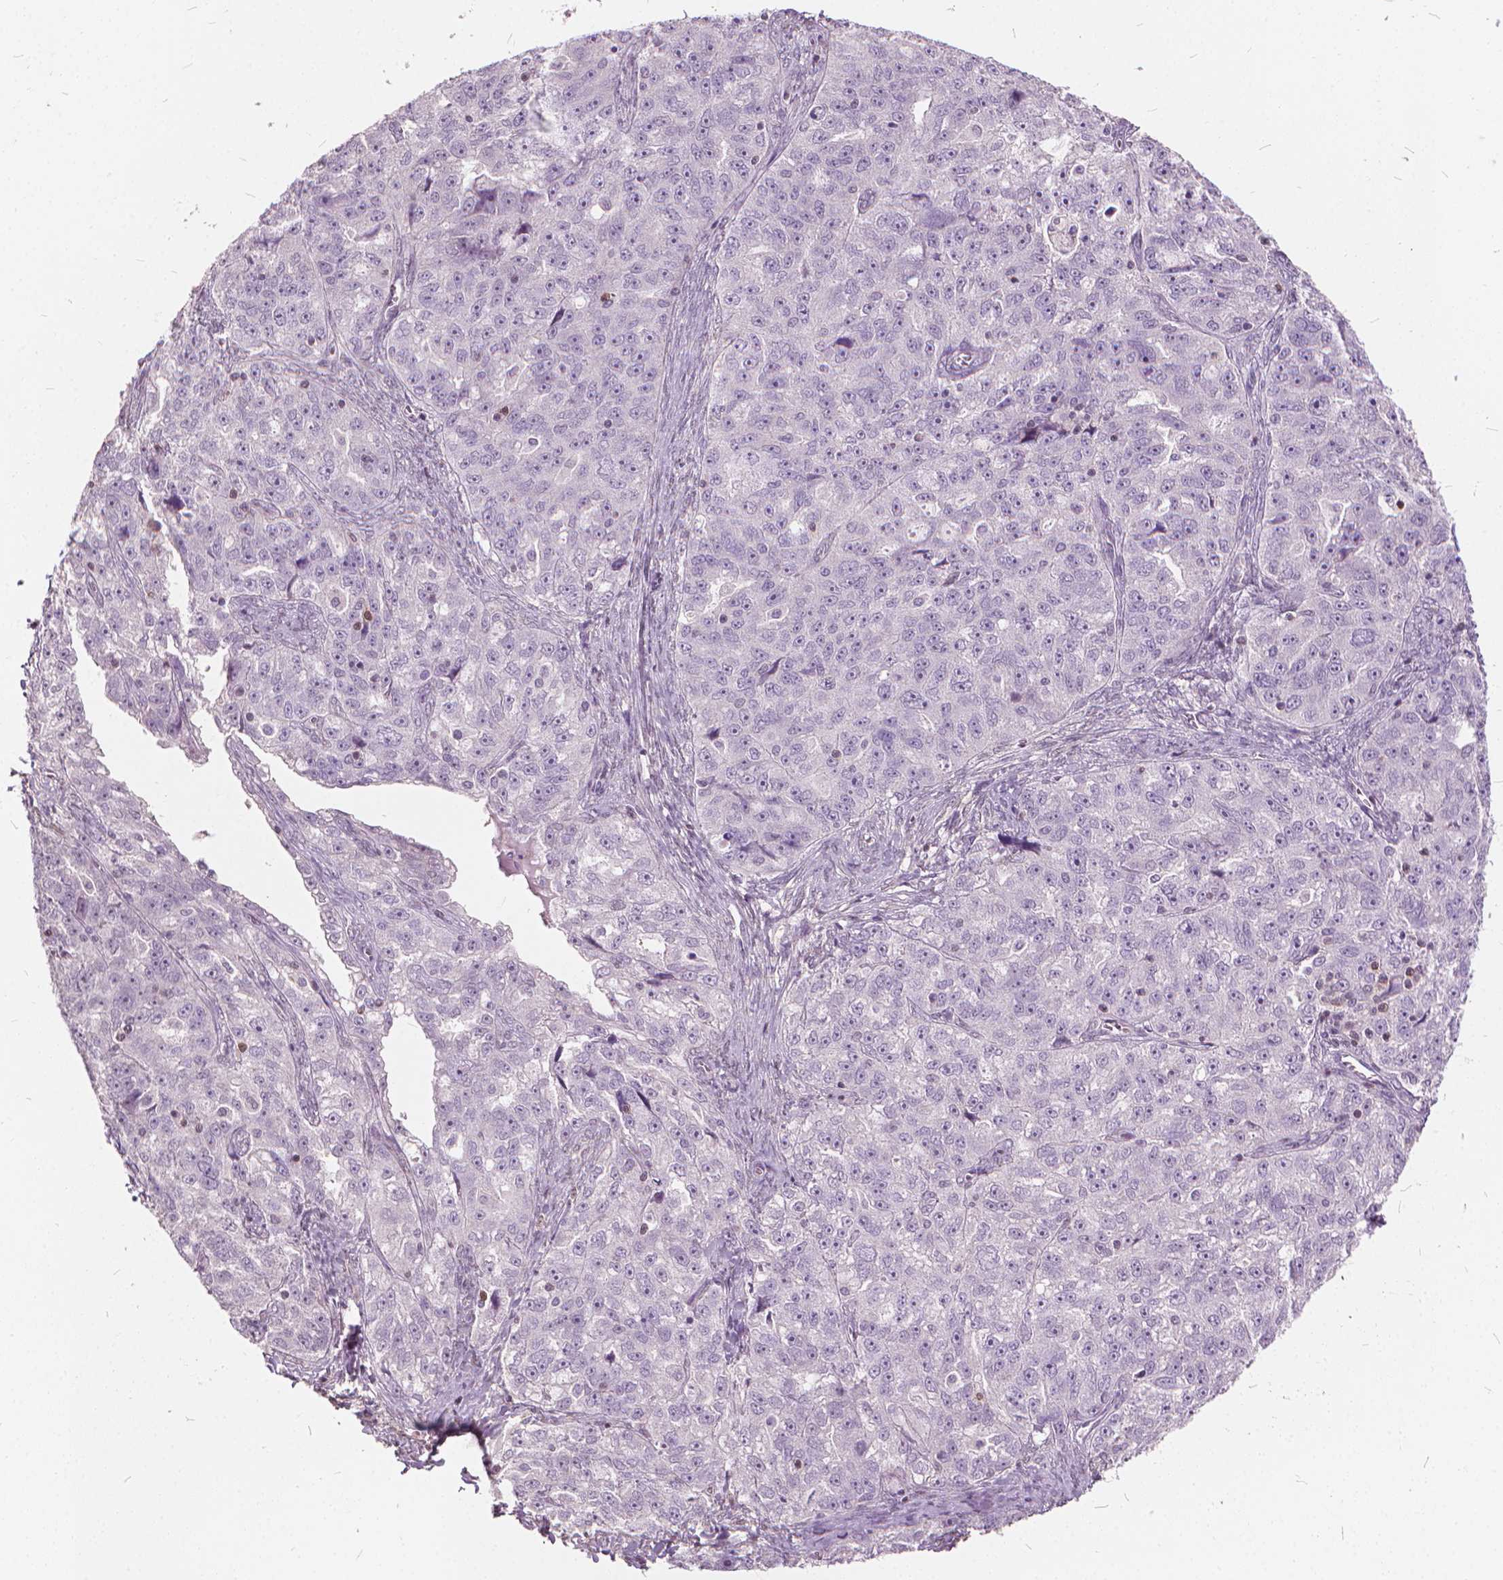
{"staining": {"intensity": "negative", "quantity": "none", "location": "none"}, "tissue": "ovarian cancer", "cell_type": "Tumor cells", "image_type": "cancer", "snomed": [{"axis": "morphology", "description": "Cystadenocarcinoma, serous, NOS"}, {"axis": "topography", "description": "Ovary"}], "caption": "There is no significant staining in tumor cells of ovarian cancer.", "gene": "STAT5B", "patient": {"sex": "female", "age": 51}}